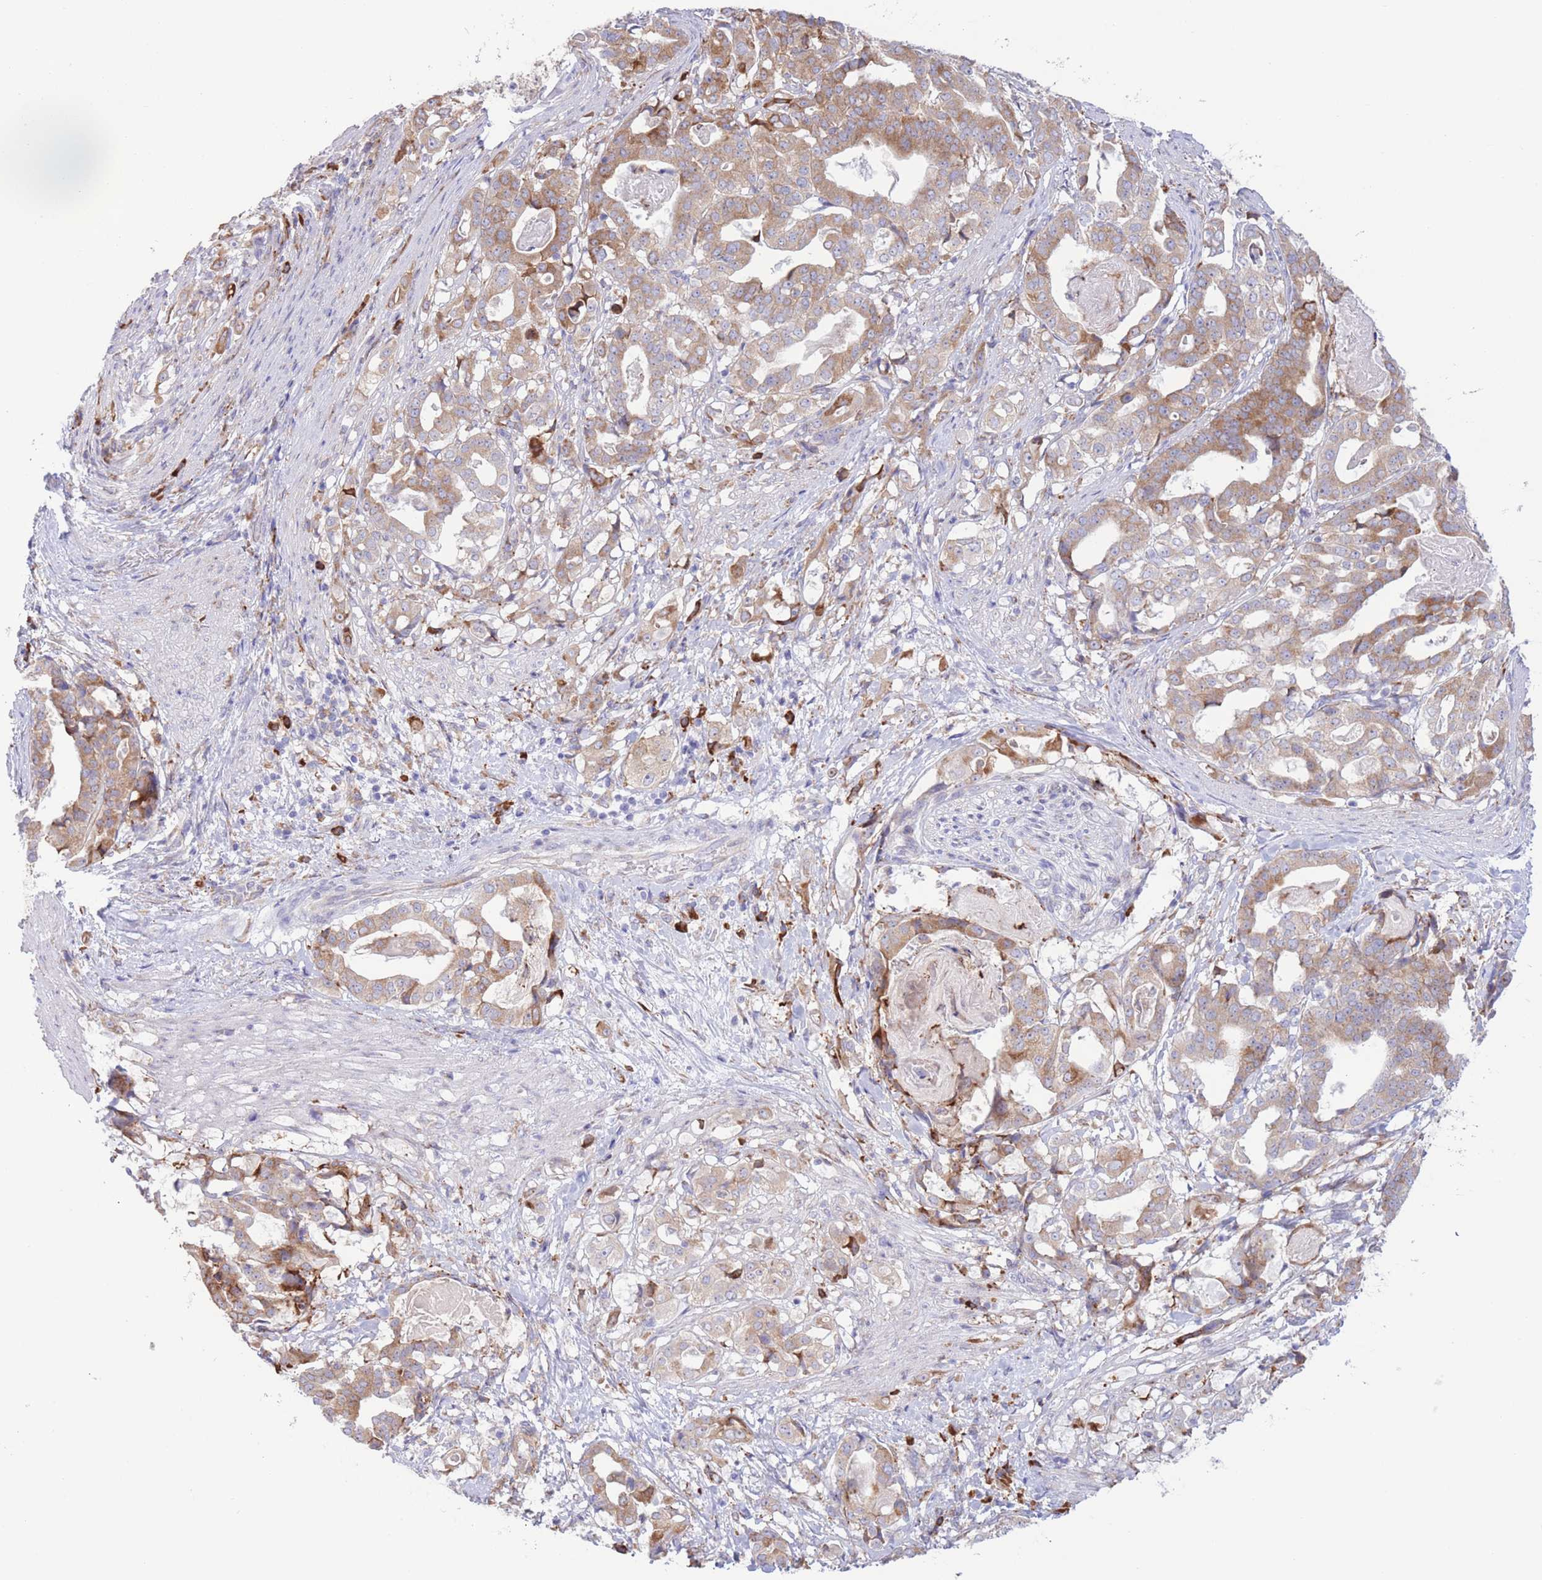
{"staining": {"intensity": "moderate", "quantity": ">75%", "location": "cytoplasmic/membranous"}, "tissue": "stomach cancer", "cell_type": "Tumor cells", "image_type": "cancer", "snomed": [{"axis": "morphology", "description": "Adenocarcinoma, NOS"}, {"axis": "topography", "description": "Stomach"}], "caption": "Protein expression analysis of human stomach cancer (adenocarcinoma) reveals moderate cytoplasmic/membranous staining in approximately >75% of tumor cells.", "gene": "MYDGF", "patient": {"sex": "male", "age": 48}}